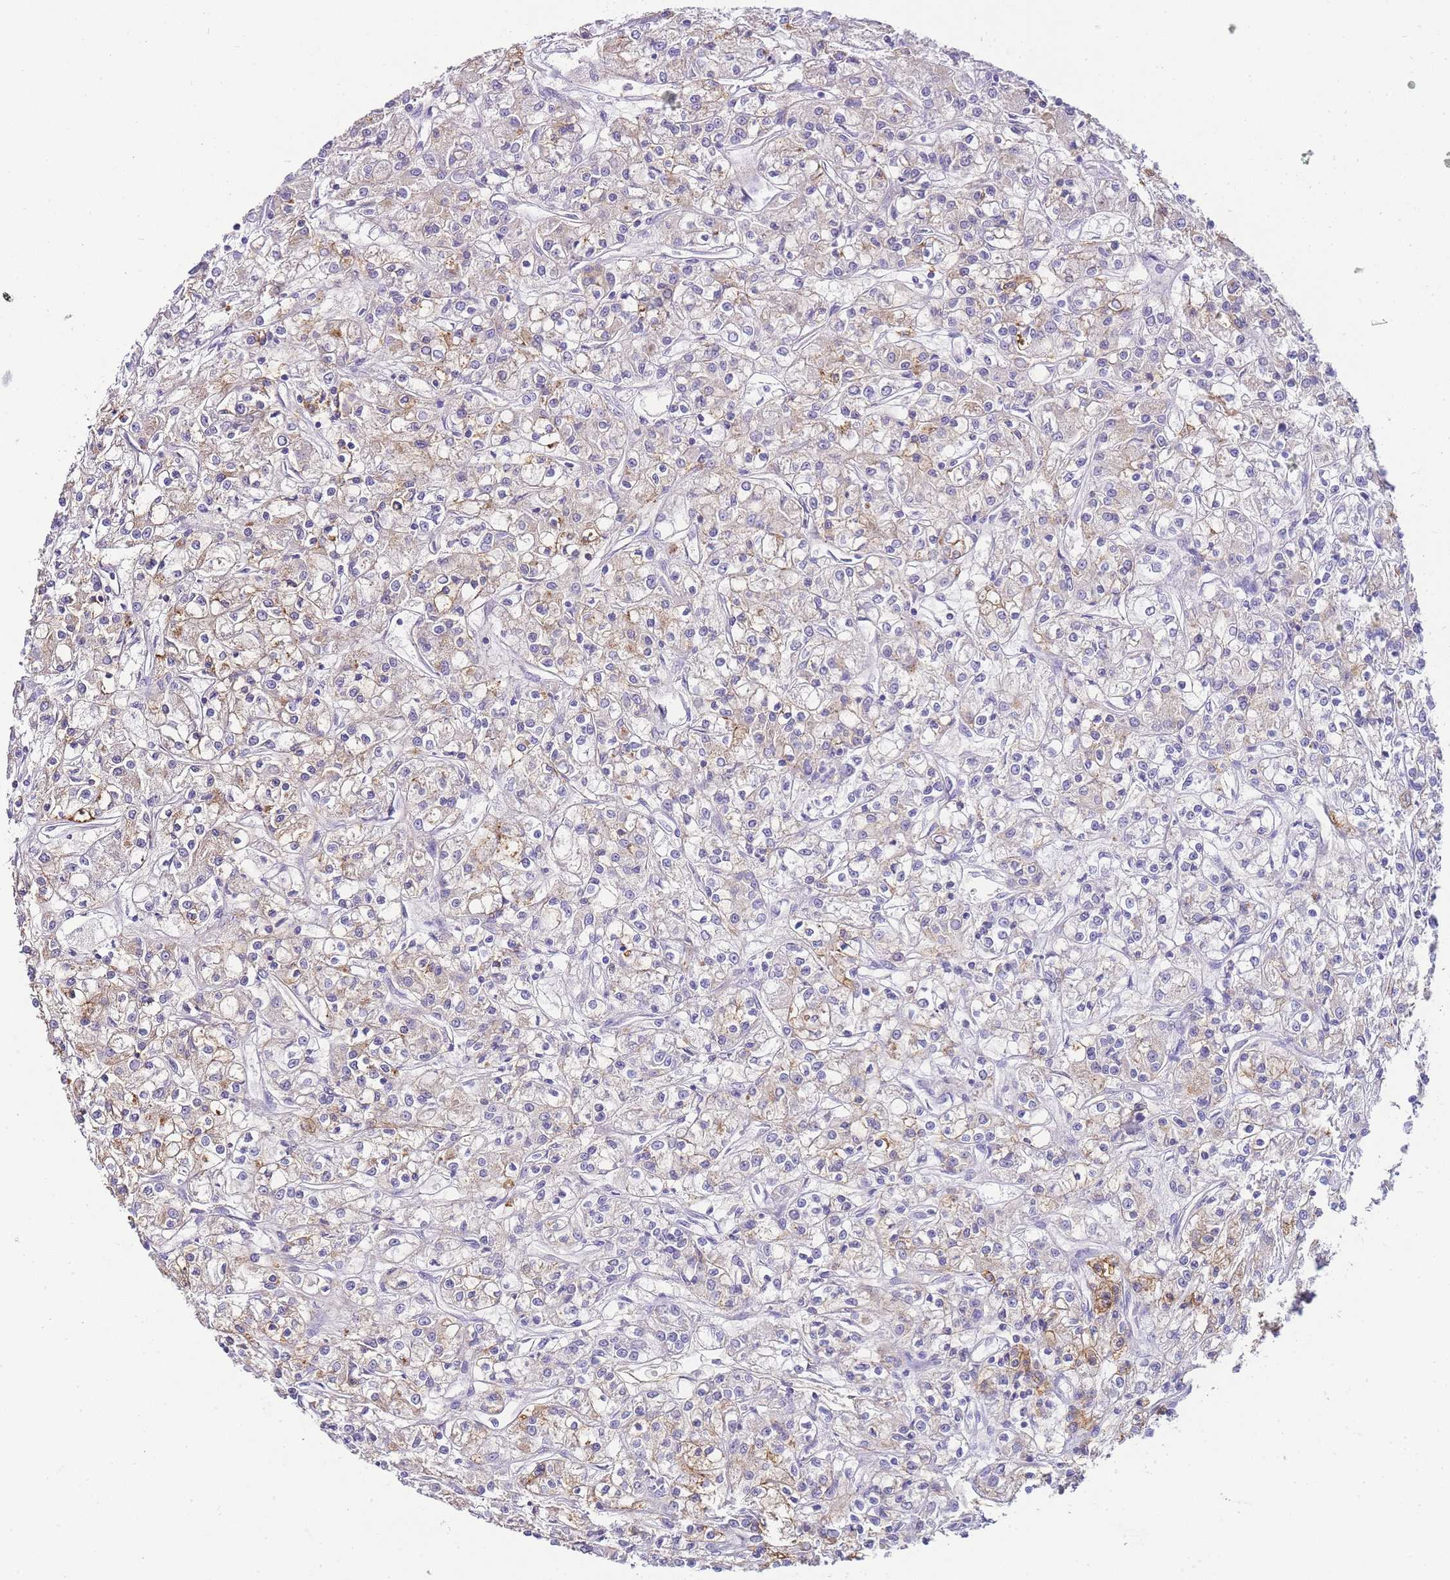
{"staining": {"intensity": "weak", "quantity": "25%-75%", "location": "cytoplasmic/membranous"}, "tissue": "renal cancer", "cell_type": "Tumor cells", "image_type": "cancer", "snomed": [{"axis": "morphology", "description": "Adenocarcinoma, NOS"}, {"axis": "topography", "description": "Kidney"}], "caption": "Renal adenocarcinoma stained for a protein reveals weak cytoplasmic/membranous positivity in tumor cells.", "gene": "DPP4", "patient": {"sex": "female", "age": 59}}